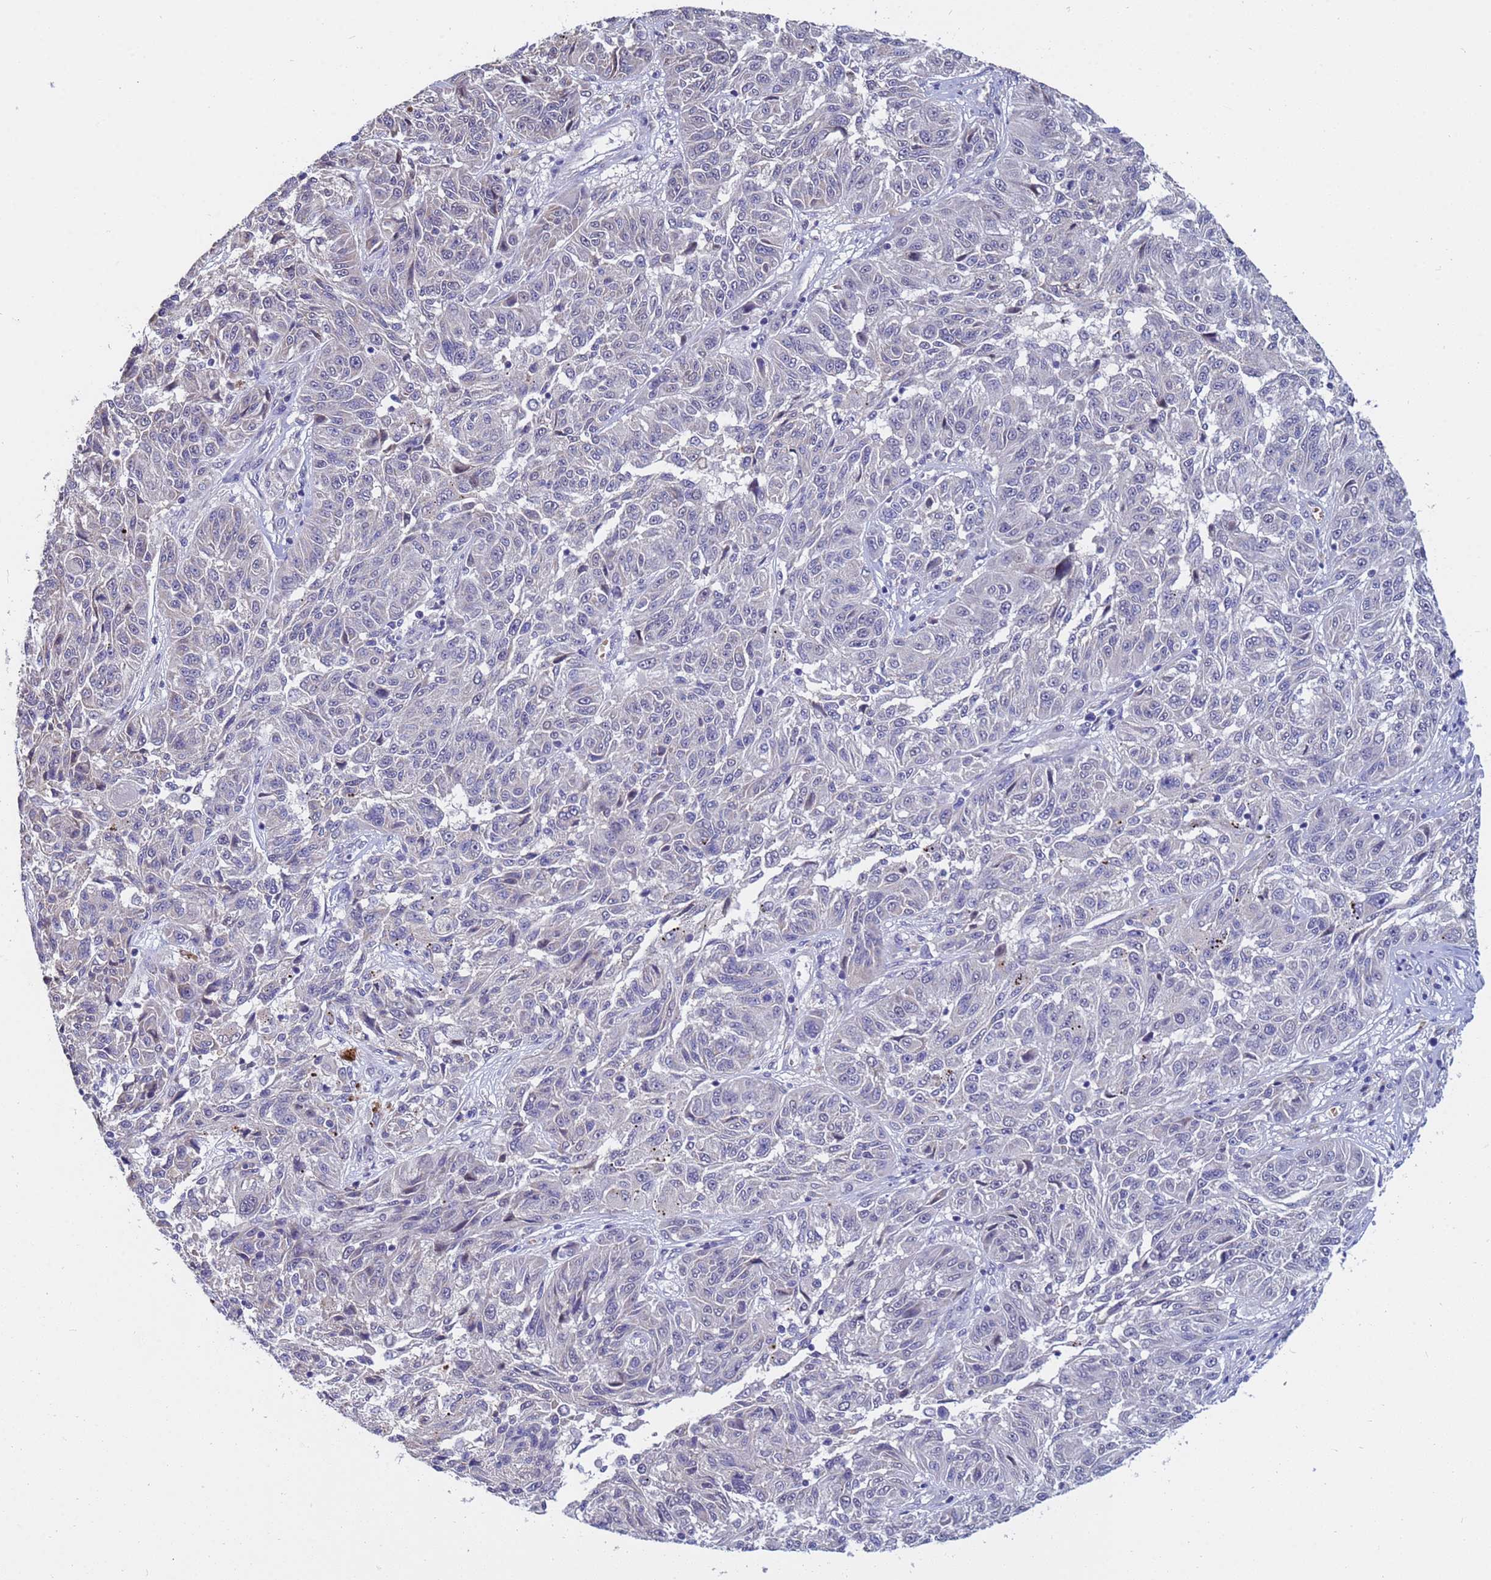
{"staining": {"intensity": "negative", "quantity": "none", "location": "none"}, "tissue": "melanoma", "cell_type": "Tumor cells", "image_type": "cancer", "snomed": [{"axis": "morphology", "description": "Malignant melanoma, NOS"}, {"axis": "topography", "description": "Skin"}], "caption": "Photomicrograph shows no significant protein expression in tumor cells of malignant melanoma.", "gene": "IHO1", "patient": {"sex": "male", "age": 53}}